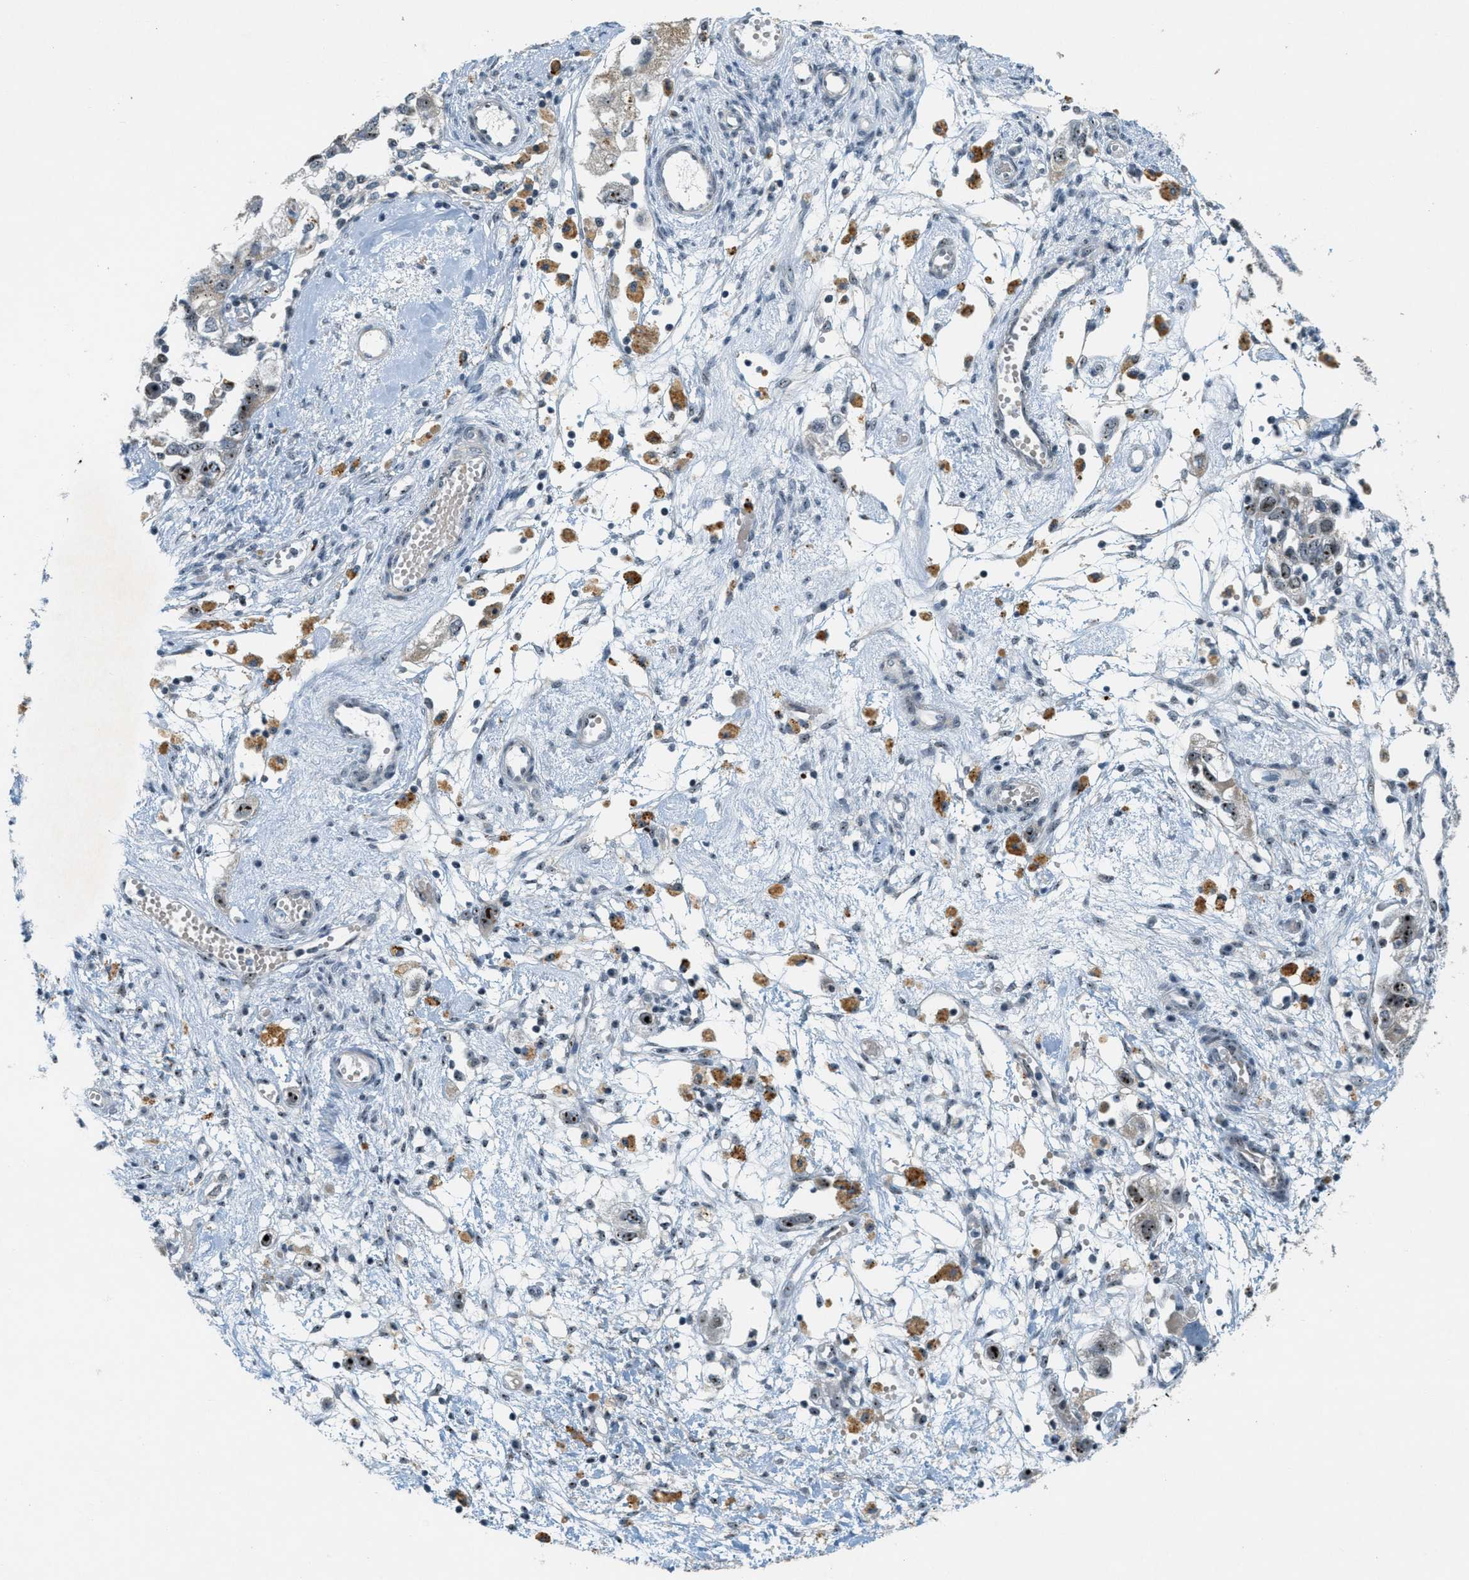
{"staining": {"intensity": "weak", "quantity": "25%-75%", "location": "cytoplasmic/membranous,nuclear"}, "tissue": "ovarian cancer", "cell_type": "Tumor cells", "image_type": "cancer", "snomed": [{"axis": "morphology", "description": "Carcinoma, NOS"}, {"axis": "morphology", "description": "Cystadenocarcinoma, serous, NOS"}, {"axis": "topography", "description": "Ovary"}], "caption": "Ovarian serous cystadenocarcinoma was stained to show a protein in brown. There is low levels of weak cytoplasmic/membranous and nuclear positivity in about 25%-75% of tumor cells.", "gene": "DDX47", "patient": {"sex": "female", "age": 69}}